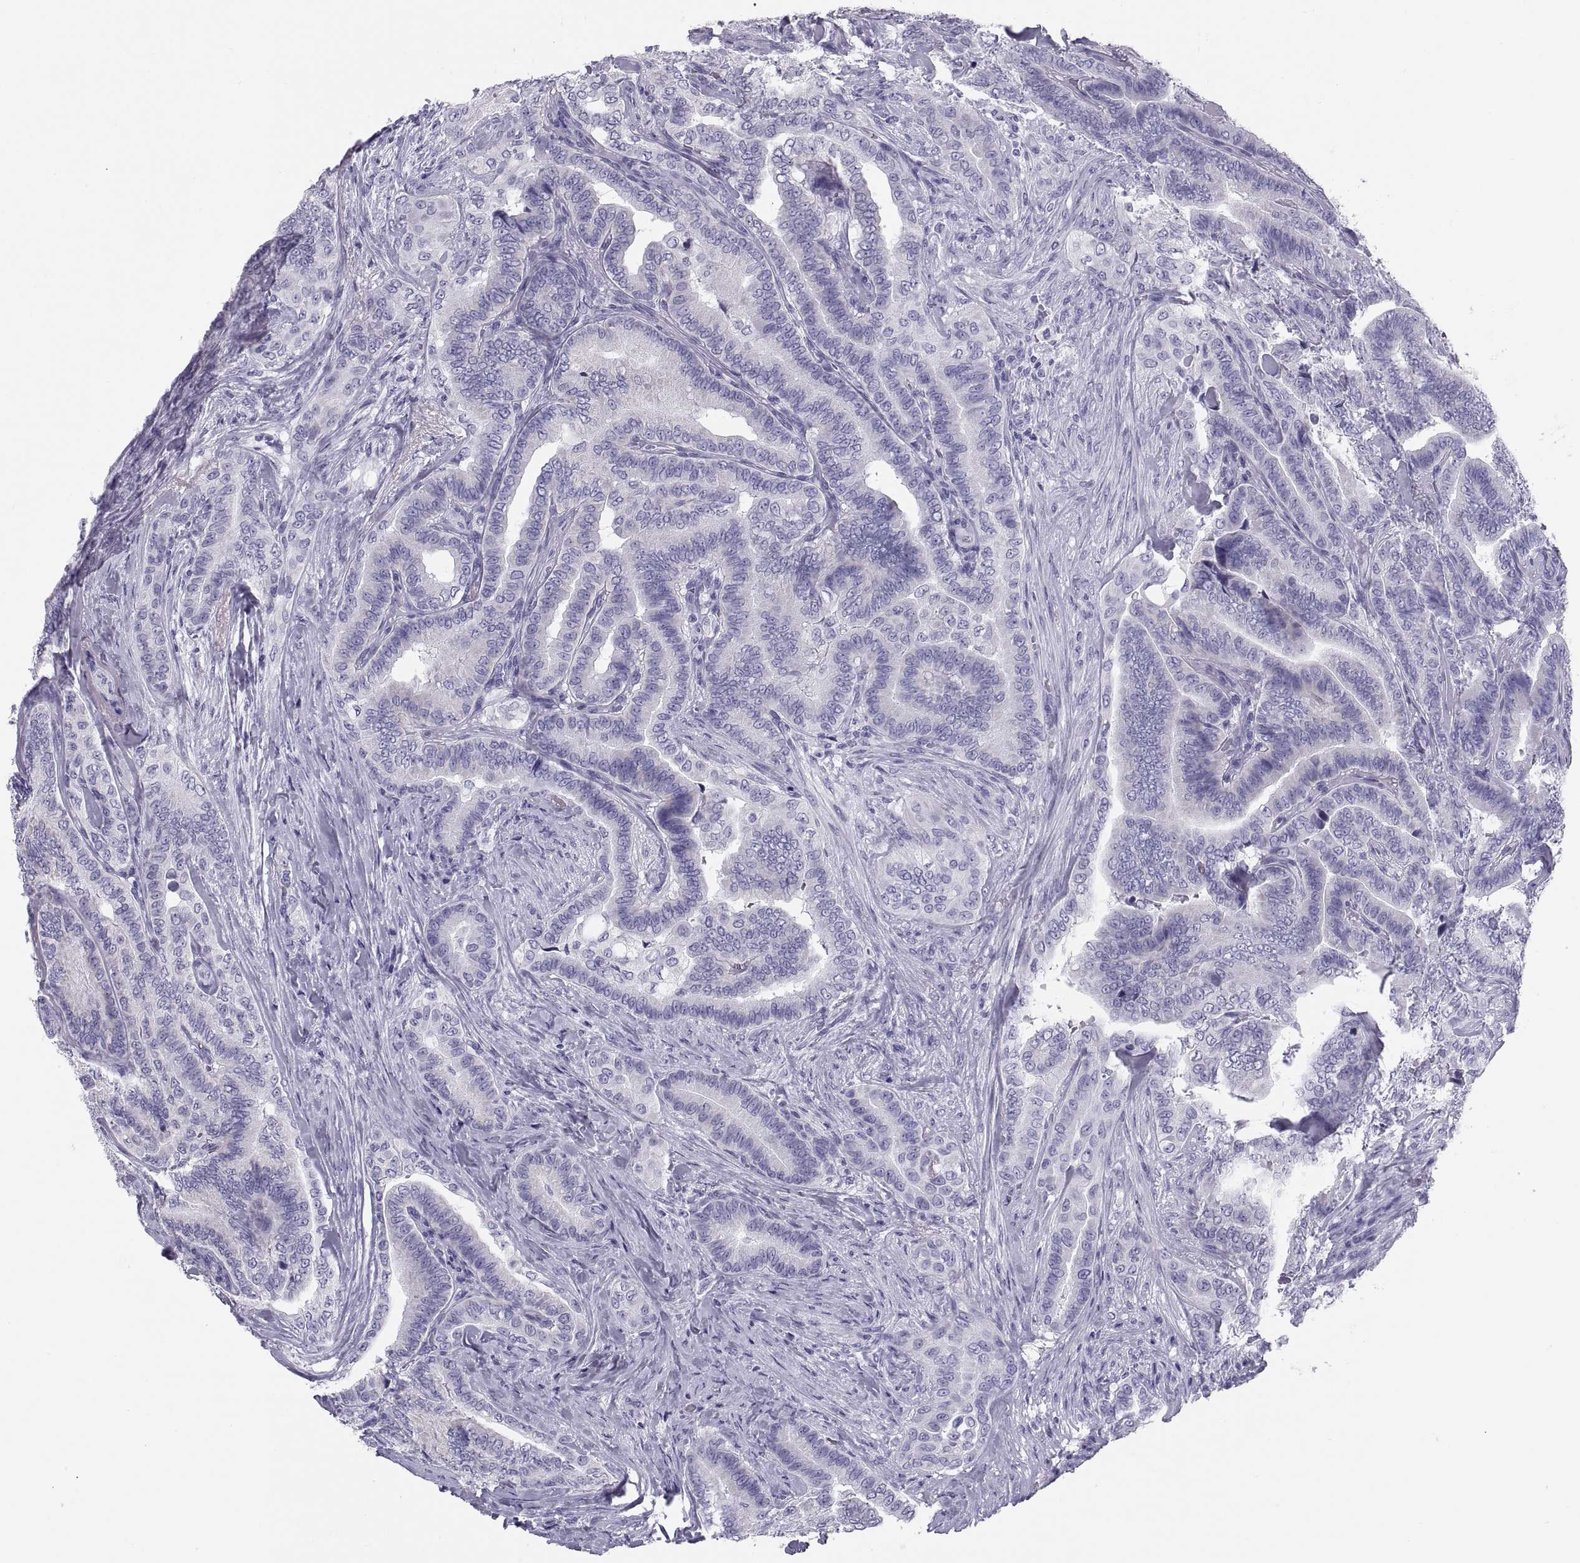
{"staining": {"intensity": "negative", "quantity": "none", "location": "none"}, "tissue": "thyroid cancer", "cell_type": "Tumor cells", "image_type": "cancer", "snomed": [{"axis": "morphology", "description": "Papillary adenocarcinoma, NOS"}, {"axis": "topography", "description": "Thyroid gland"}], "caption": "This micrograph is of thyroid cancer (papillary adenocarcinoma) stained with immunohistochemistry (IHC) to label a protein in brown with the nuclei are counter-stained blue. There is no positivity in tumor cells.", "gene": "PAX2", "patient": {"sex": "male", "age": 61}}